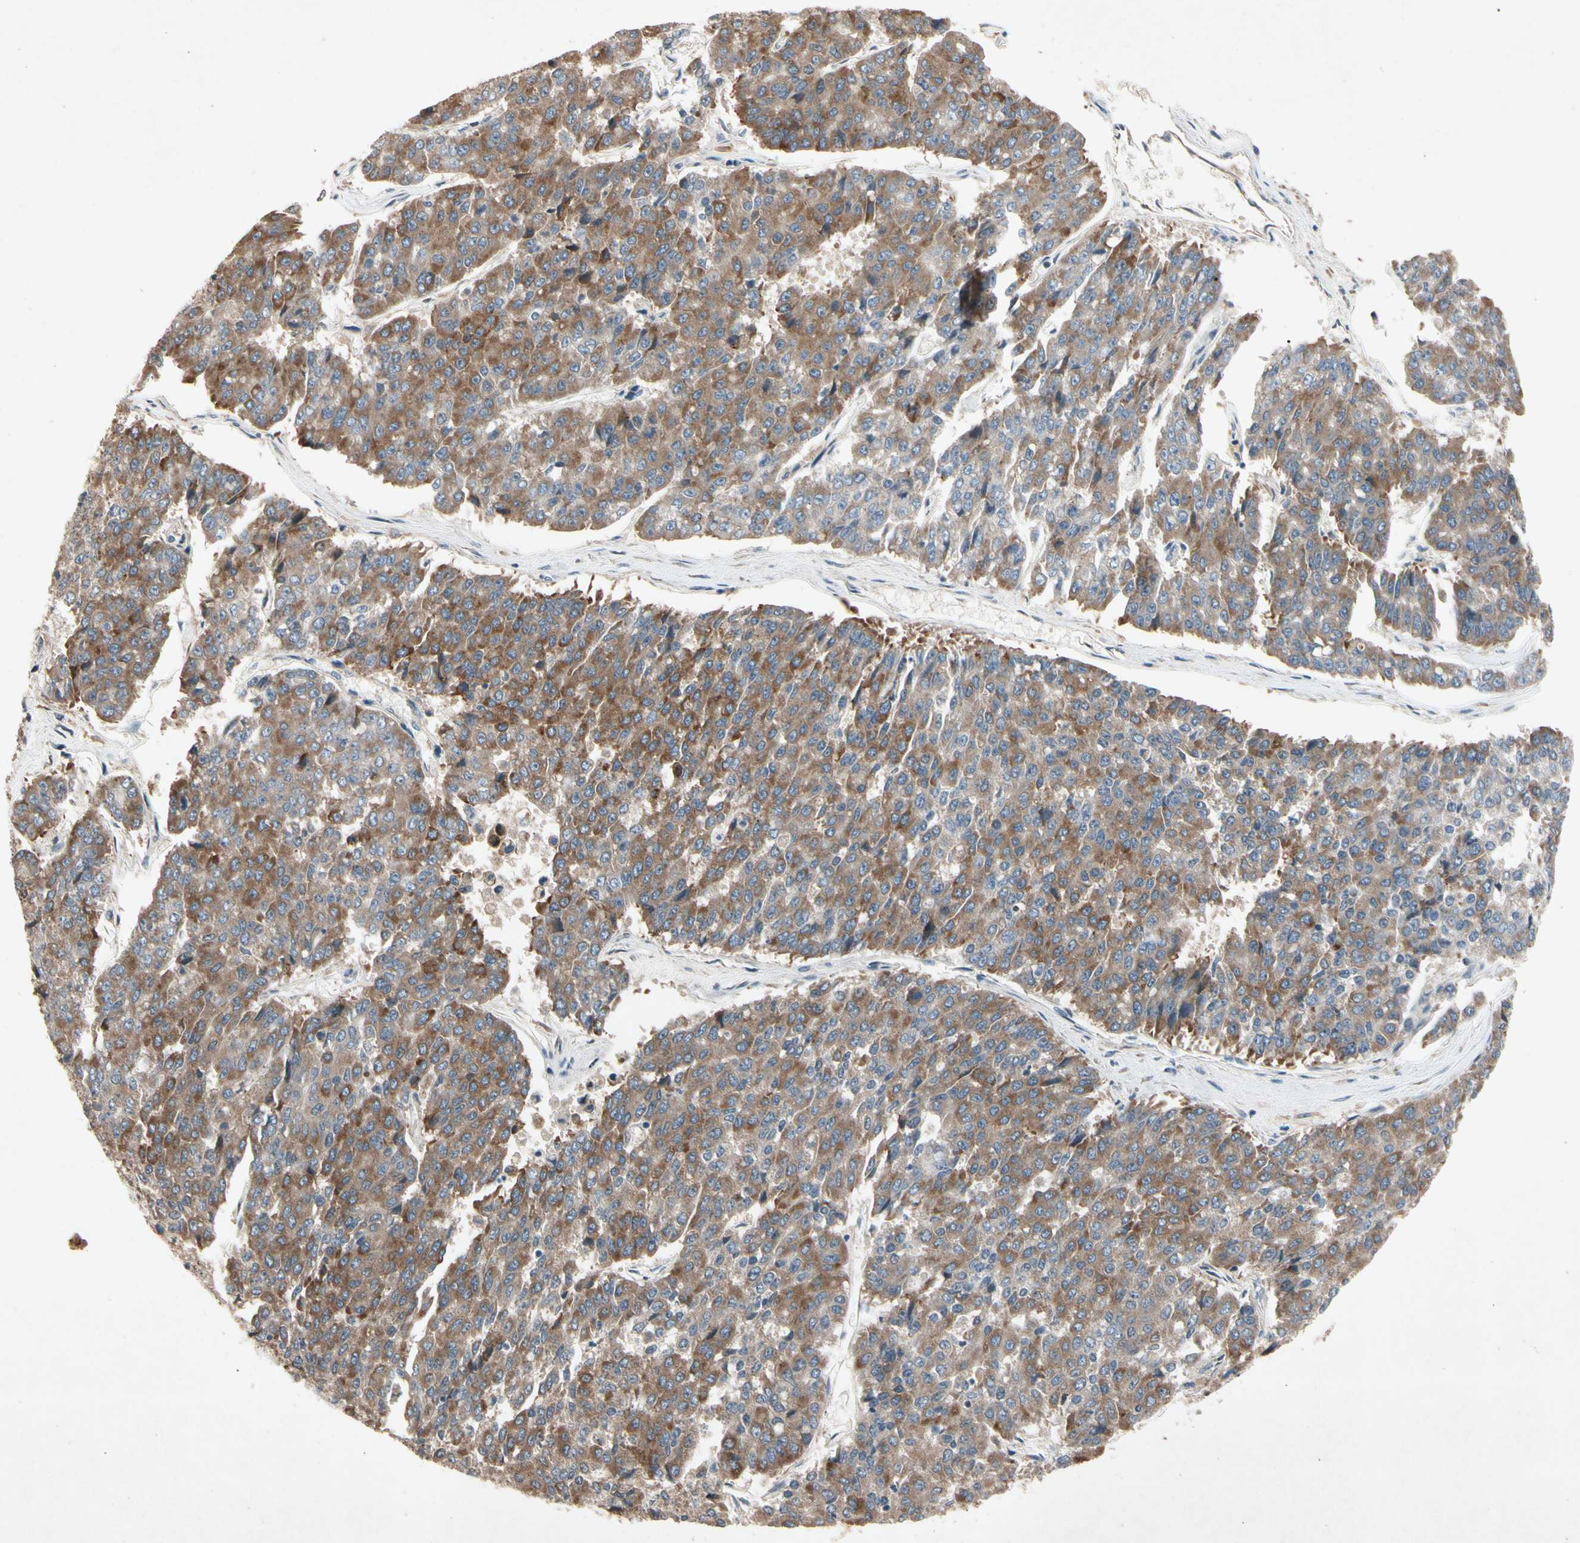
{"staining": {"intensity": "moderate", "quantity": ">75%", "location": "cytoplasmic/membranous"}, "tissue": "pancreatic cancer", "cell_type": "Tumor cells", "image_type": "cancer", "snomed": [{"axis": "morphology", "description": "Adenocarcinoma, NOS"}, {"axis": "topography", "description": "Pancreas"}], "caption": "The immunohistochemical stain labels moderate cytoplasmic/membranous staining in tumor cells of pancreatic cancer tissue. (Stains: DAB (3,3'-diaminobenzidine) in brown, nuclei in blue, Microscopy: brightfield microscopy at high magnification).", "gene": "PRDX4", "patient": {"sex": "male", "age": 50}}